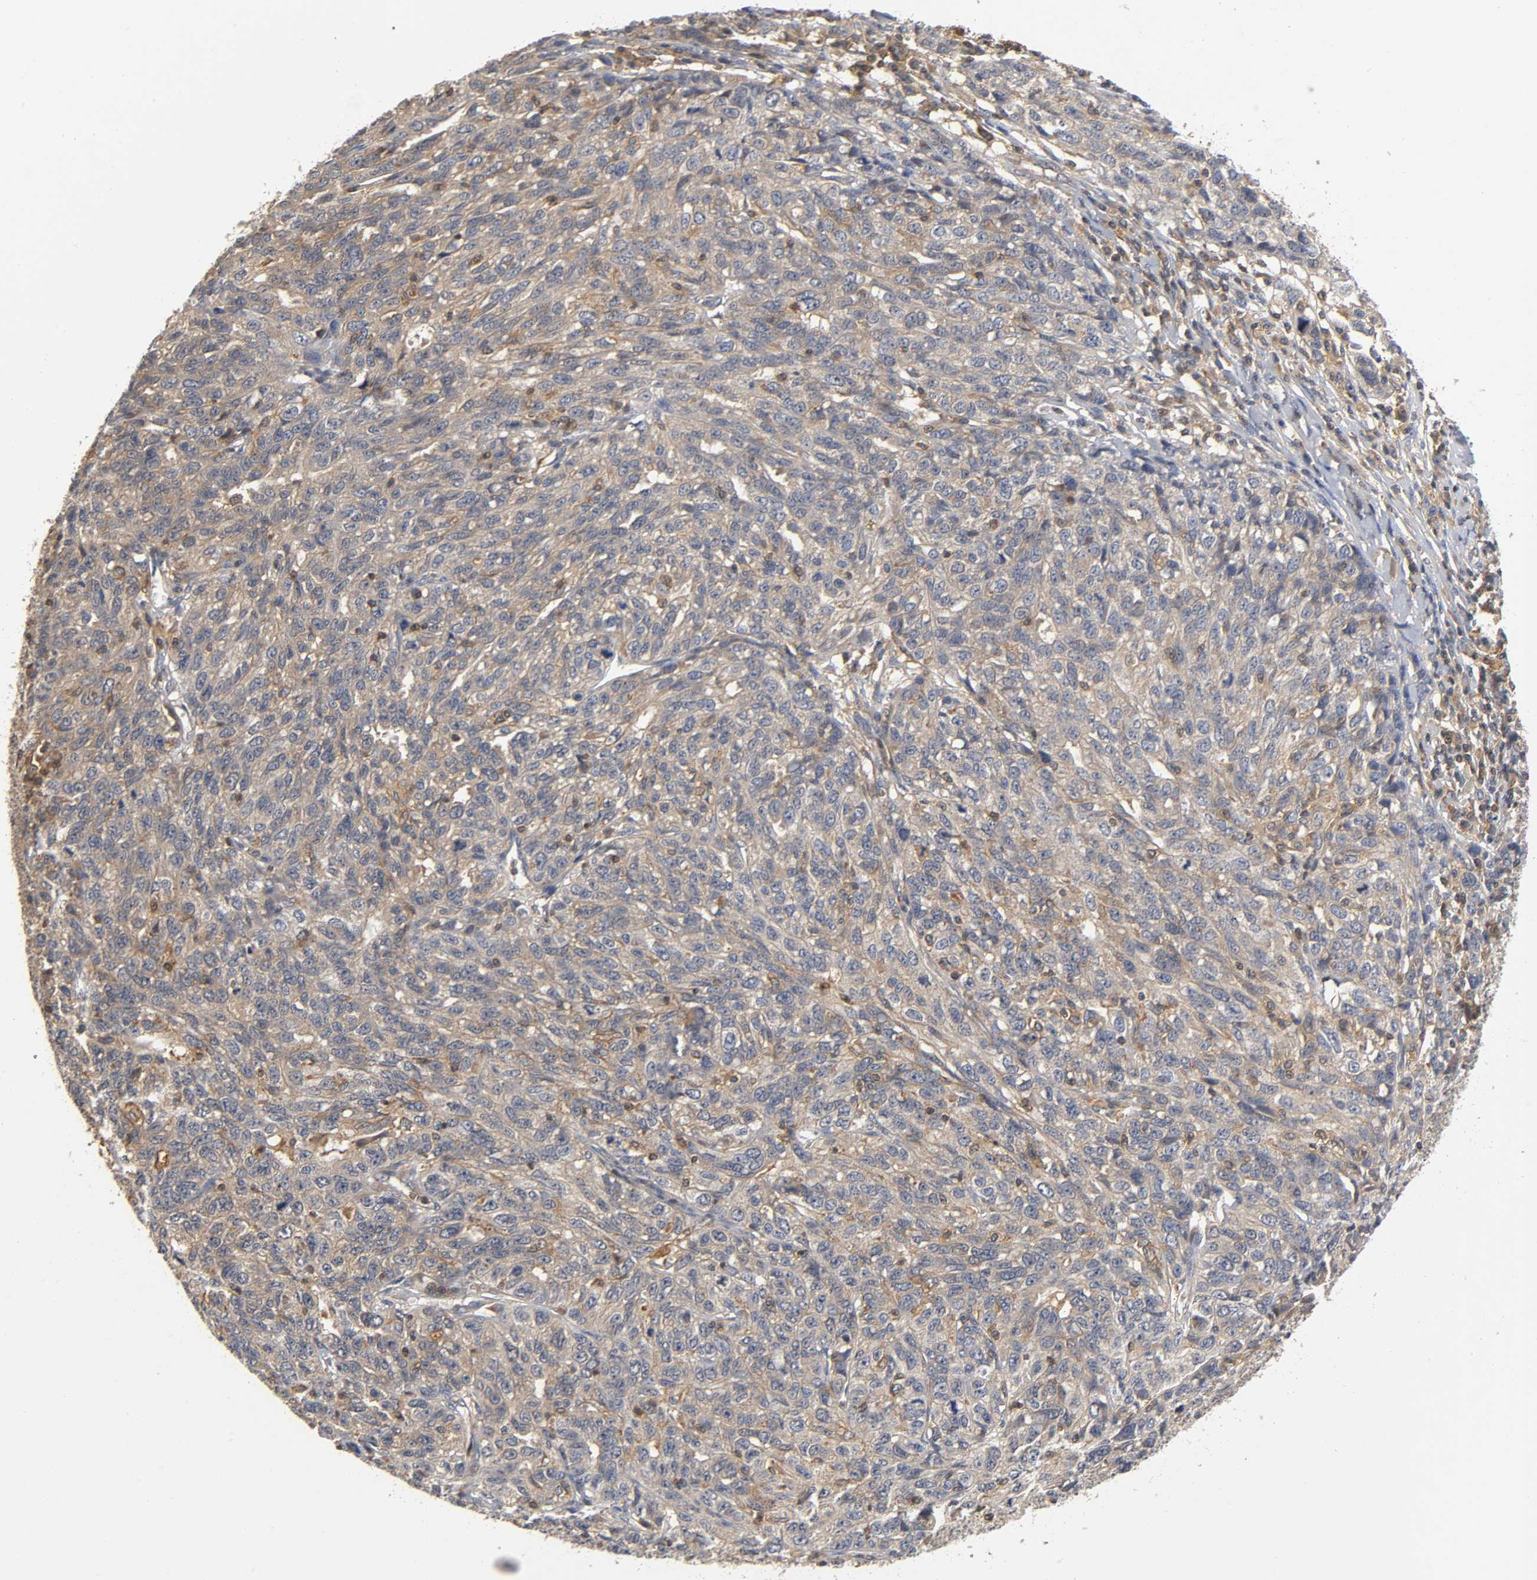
{"staining": {"intensity": "moderate", "quantity": ">75%", "location": "cytoplasmic/membranous"}, "tissue": "ovarian cancer", "cell_type": "Tumor cells", "image_type": "cancer", "snomed": [{"axis": "morphology", "description": "Cystadenocarcinoma, serous, NOS"}, {"axis": "topography", "description": "Ovary"}], "caption": "This is an image of immunohistochemistry staining of serous cystadenocarcinoma (ovarian), which shows moderate positivity in the cytoplasmic/membranous of tumor cells.", "gene": "ACTR2", "patient": {"sex": "female", "age": 71}}